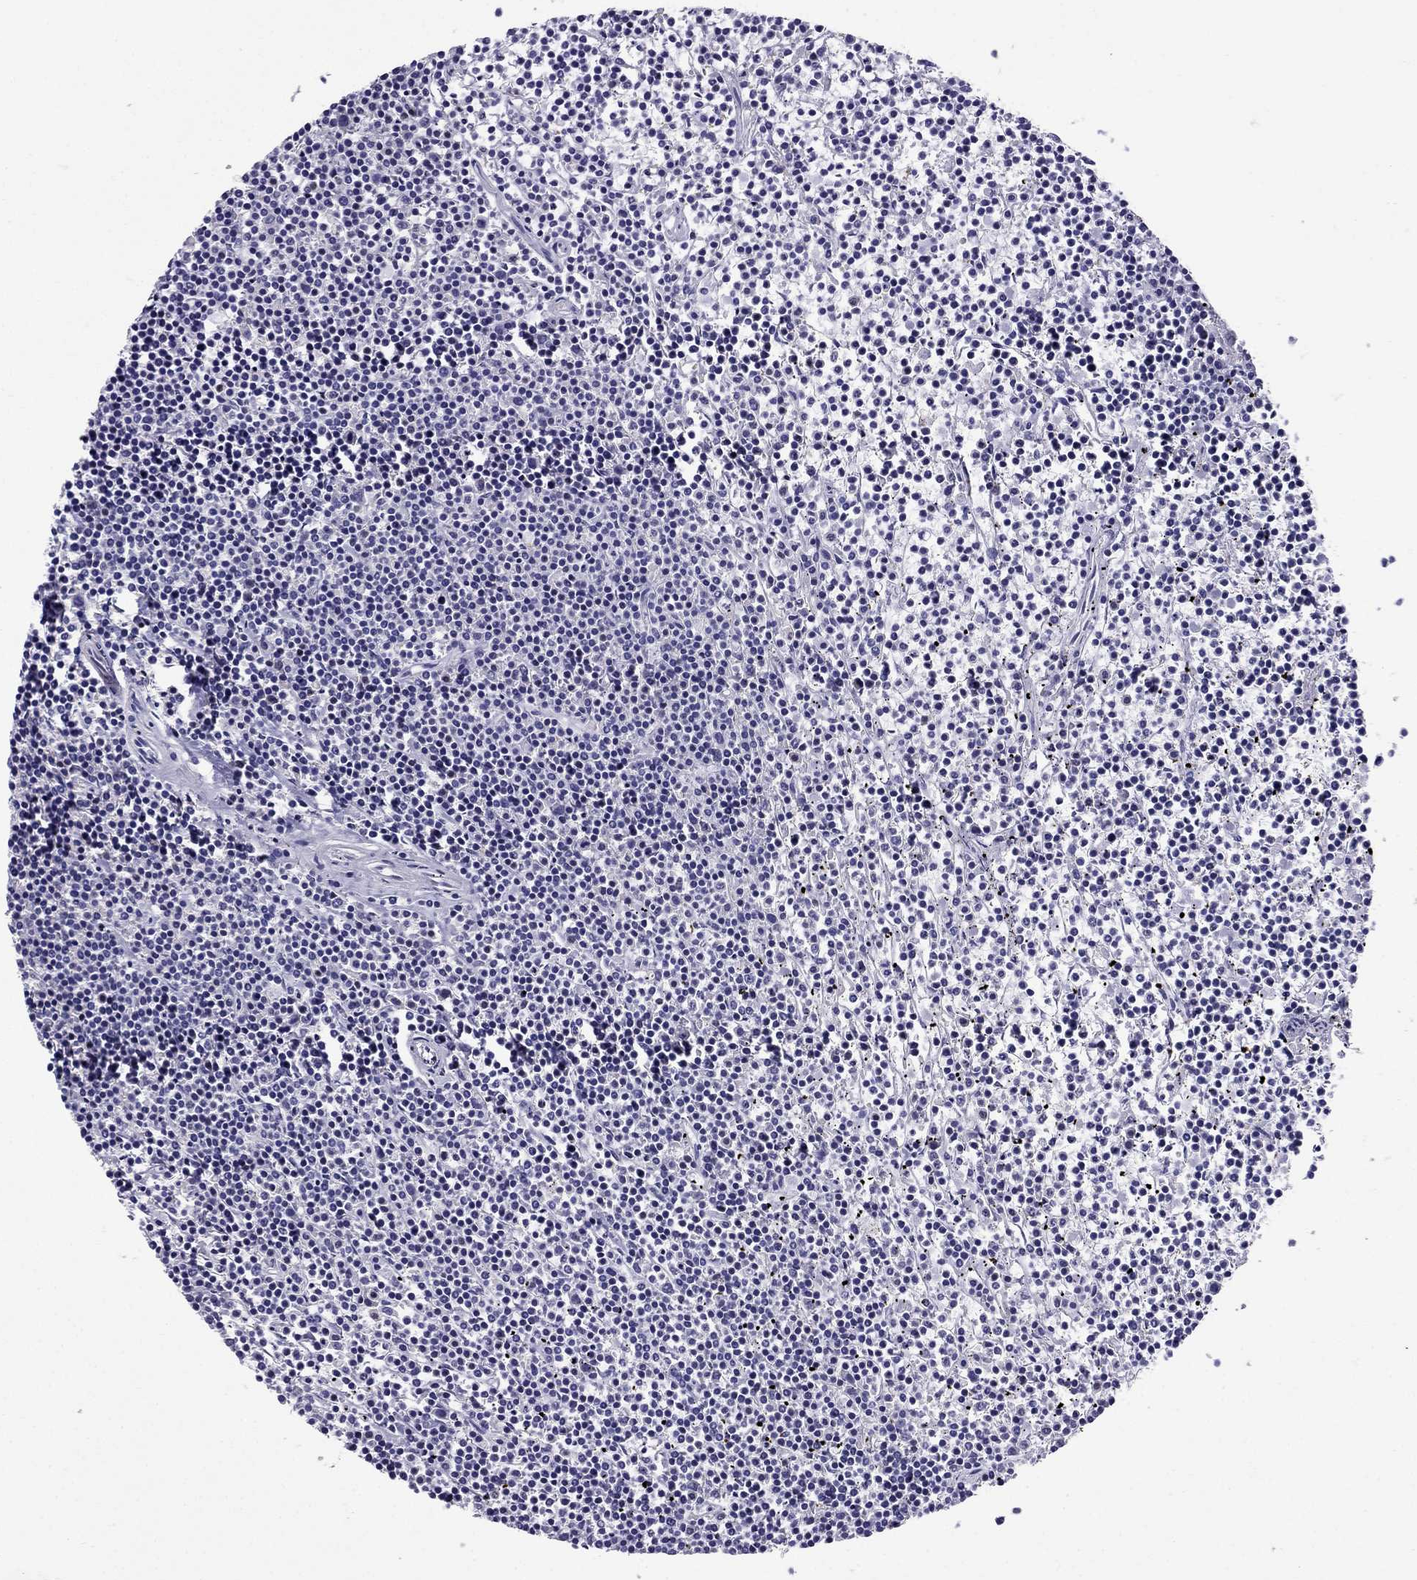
{"staining": {"intensity": "negative", "quantity": "none", "location": "none"}, "tissue": "lymphoma", "cell_type": "Tumor cells", "image_type": "cancer", "snomed": [{"axis": "morphology", "description": "Malignant lymphoma, non-Hodgkin's type, Low grade"}, {"axis": "topography", "description": "Spleen"}], "caption": "Immunohistochemistry (IHC) of human lymphoma exhibits no positivity in tumor cells.", "gene": "GPR50", "patient": {"sex": "female", "age": 19}}